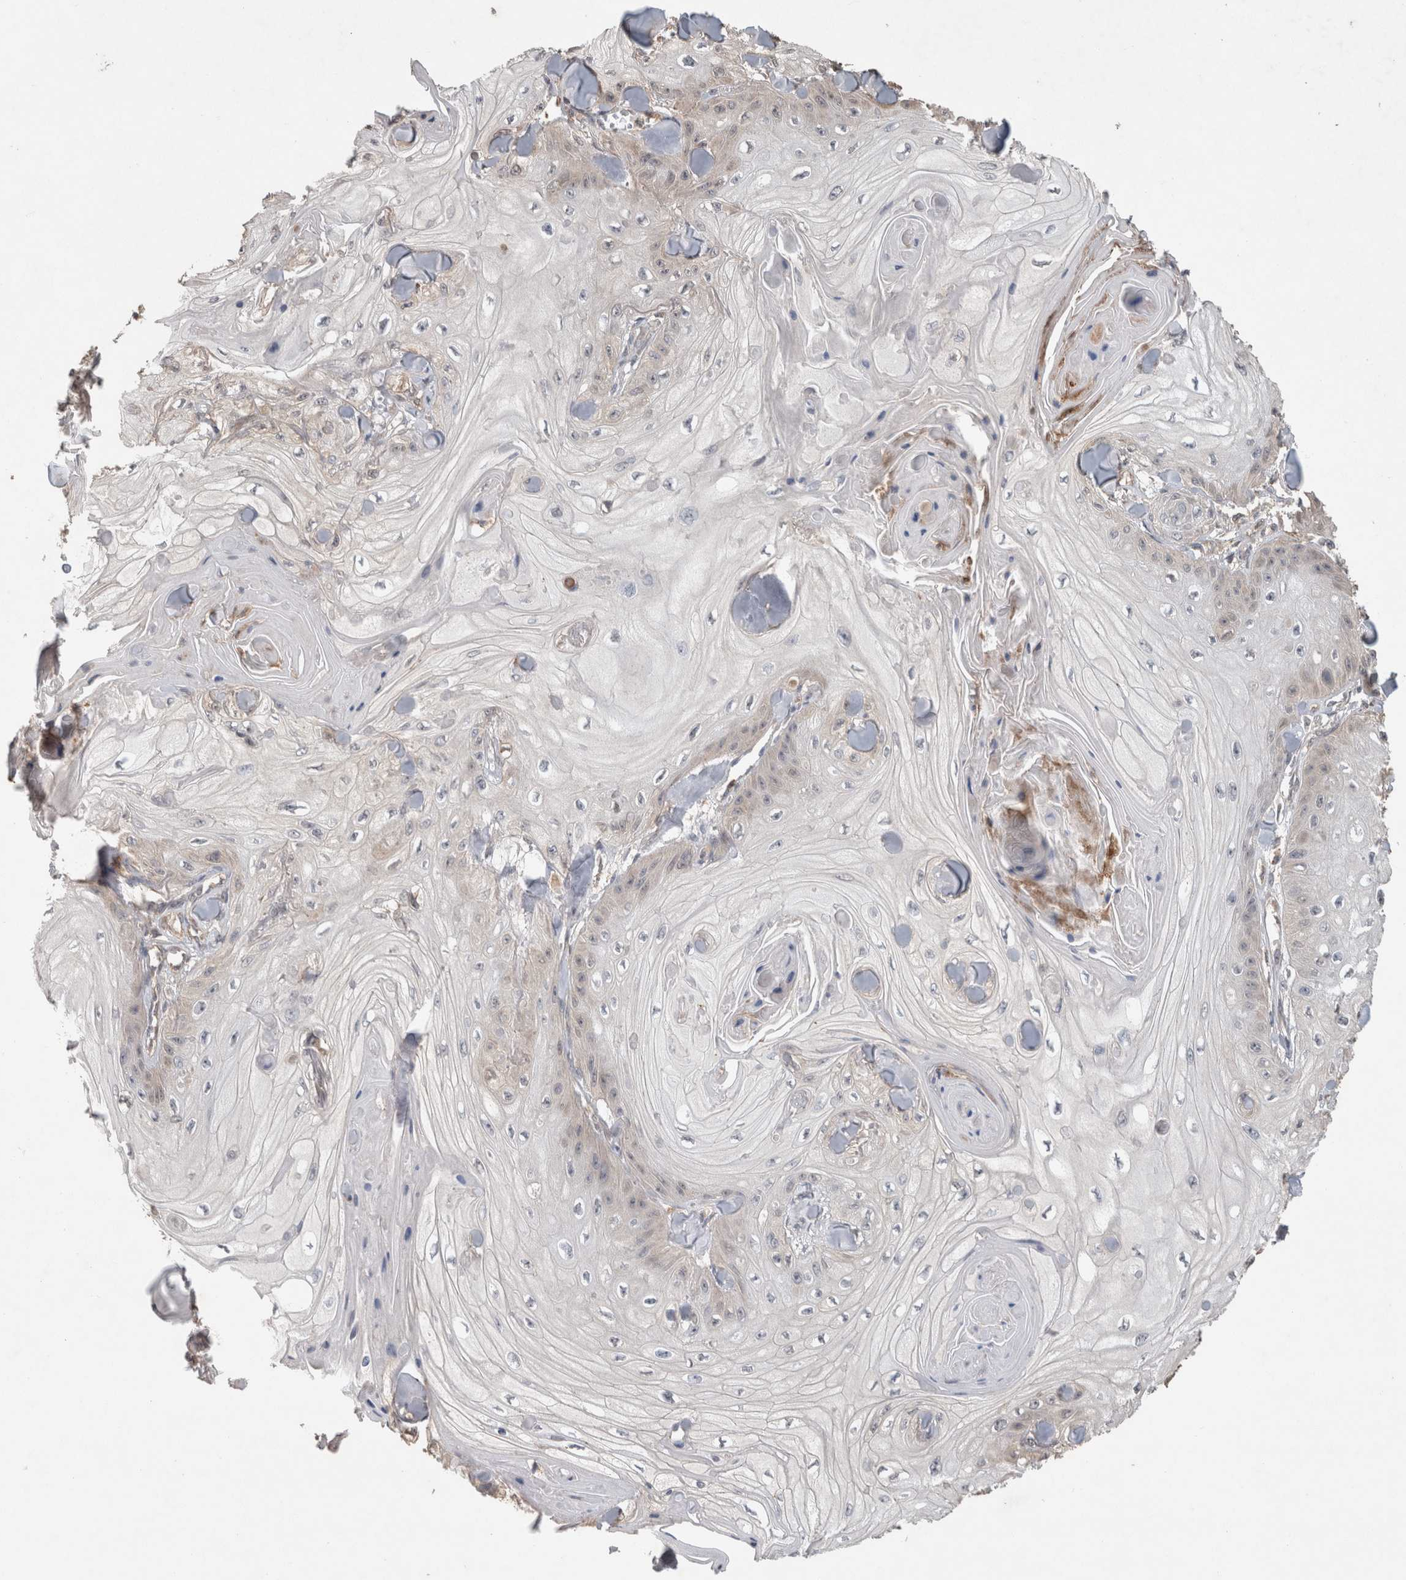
{"staining": {"intensity": "negative", "quantity": "none", "location": "none"}, "tissue": "skin cancer", "cell_type": "Tumor cells", "image_type": "cancer", "snomed": [{"axis": "morphology", "description": "Squamous cell carcinoma, NOS"}, {"axis": "topography", "description": "Skin"}], "caption": "An image of human squamous cell carcinoma (skin) is negative for staining in tumor cells.", "gene": "TRIM5", "patient": {"sex": "male", "age": 74}}